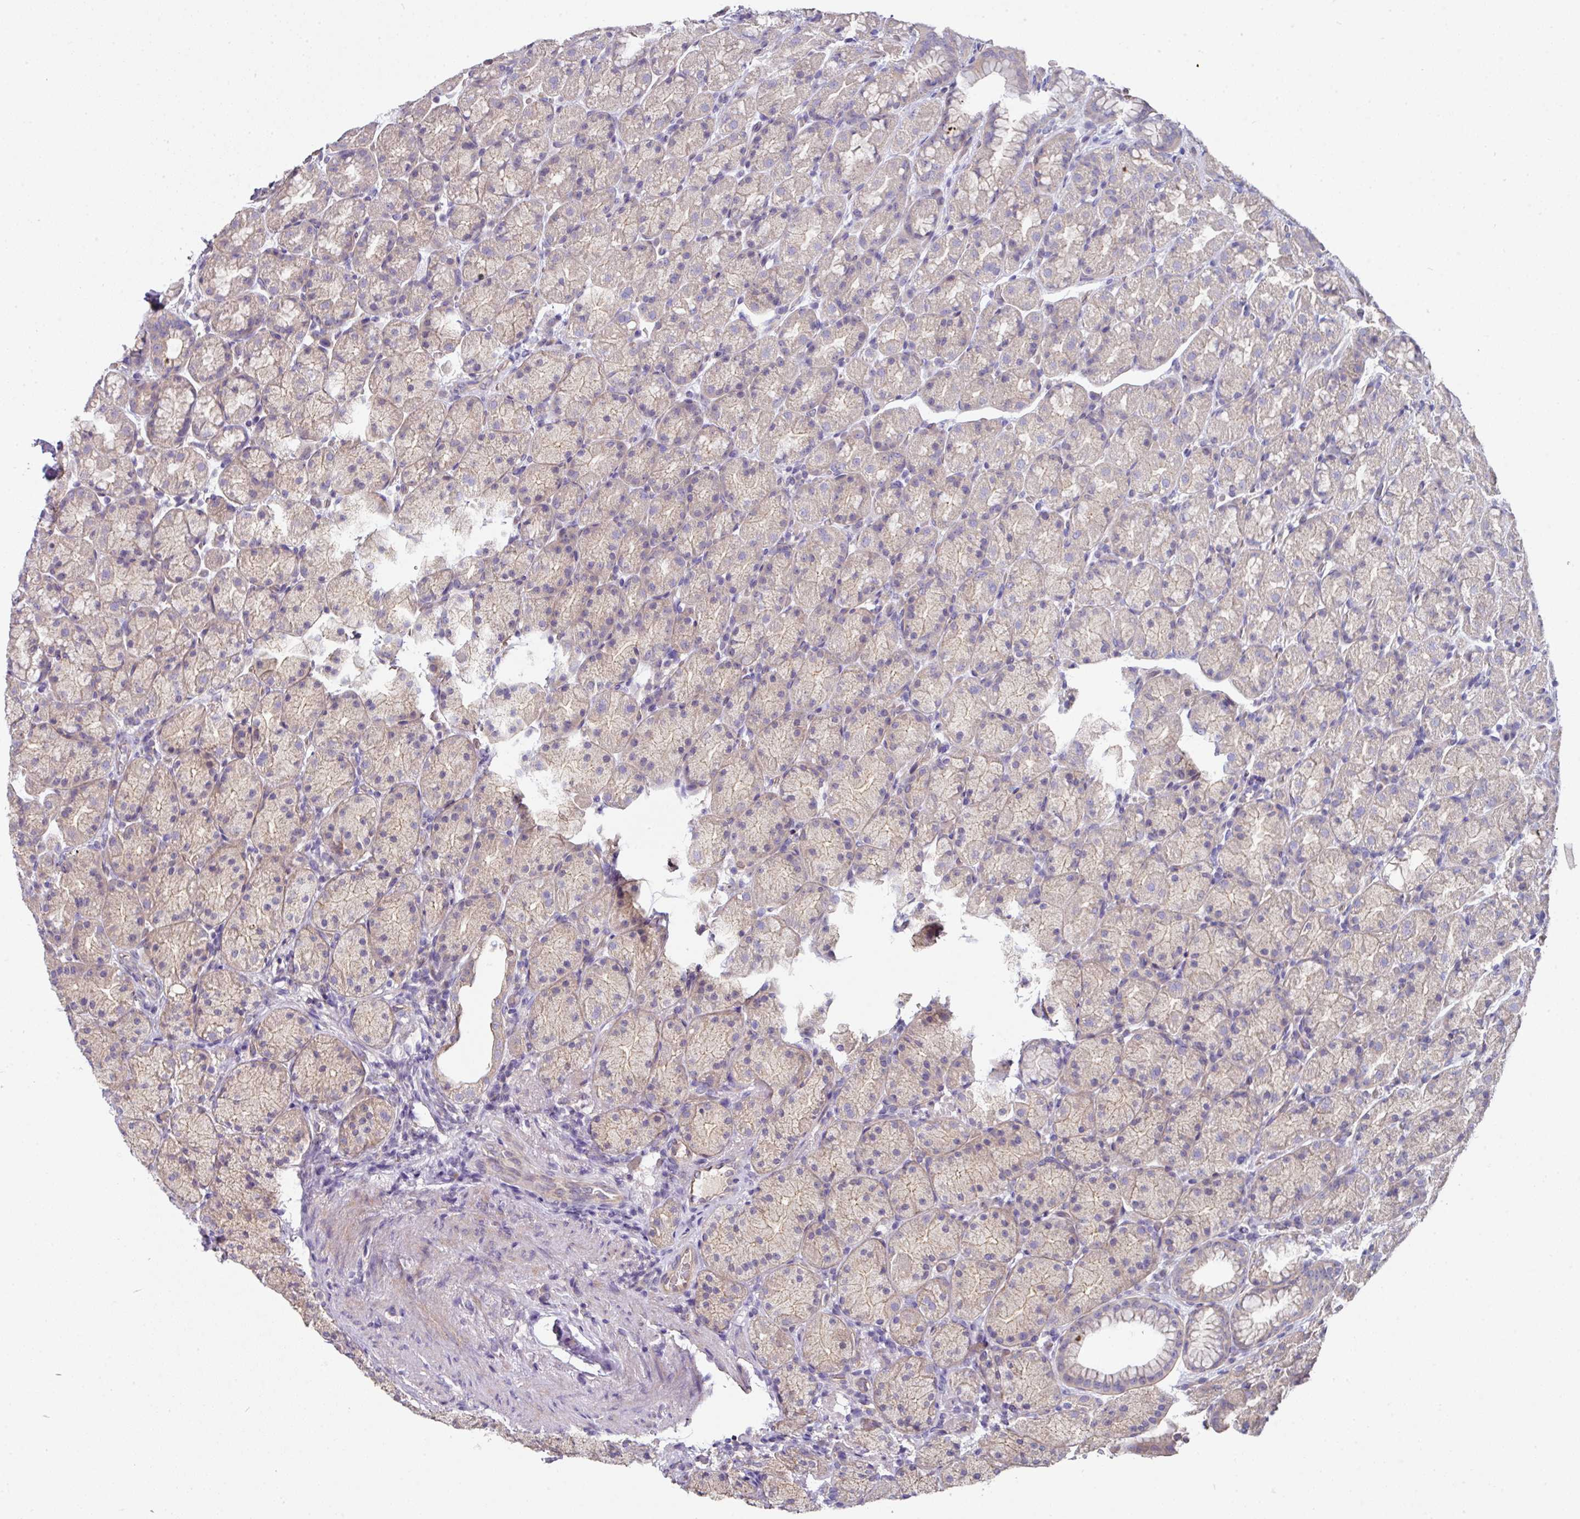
{"staining": {"intensity": "weak", "quantity": "<25%", "location": "cytoplasmic/membranous"}, "tissue": "stomach", "cell_type": "Glandular cells", "image_type": "normal", "snomed": [{"axis": "morphology", "description": "Normal tissue, NOS"}, {"axis": "topography", "description": "Stomach, upper"}, {"axis": "topography", "description": "Stomach"}], "caption": "This is a image of immunohistochemistry (IHC) staining of normal stomach, which shows no expression in glandular cells. Nuclei are stained in blue.", "gene": "C4orf48", "patient": {"sex": "male", "age": 68}}